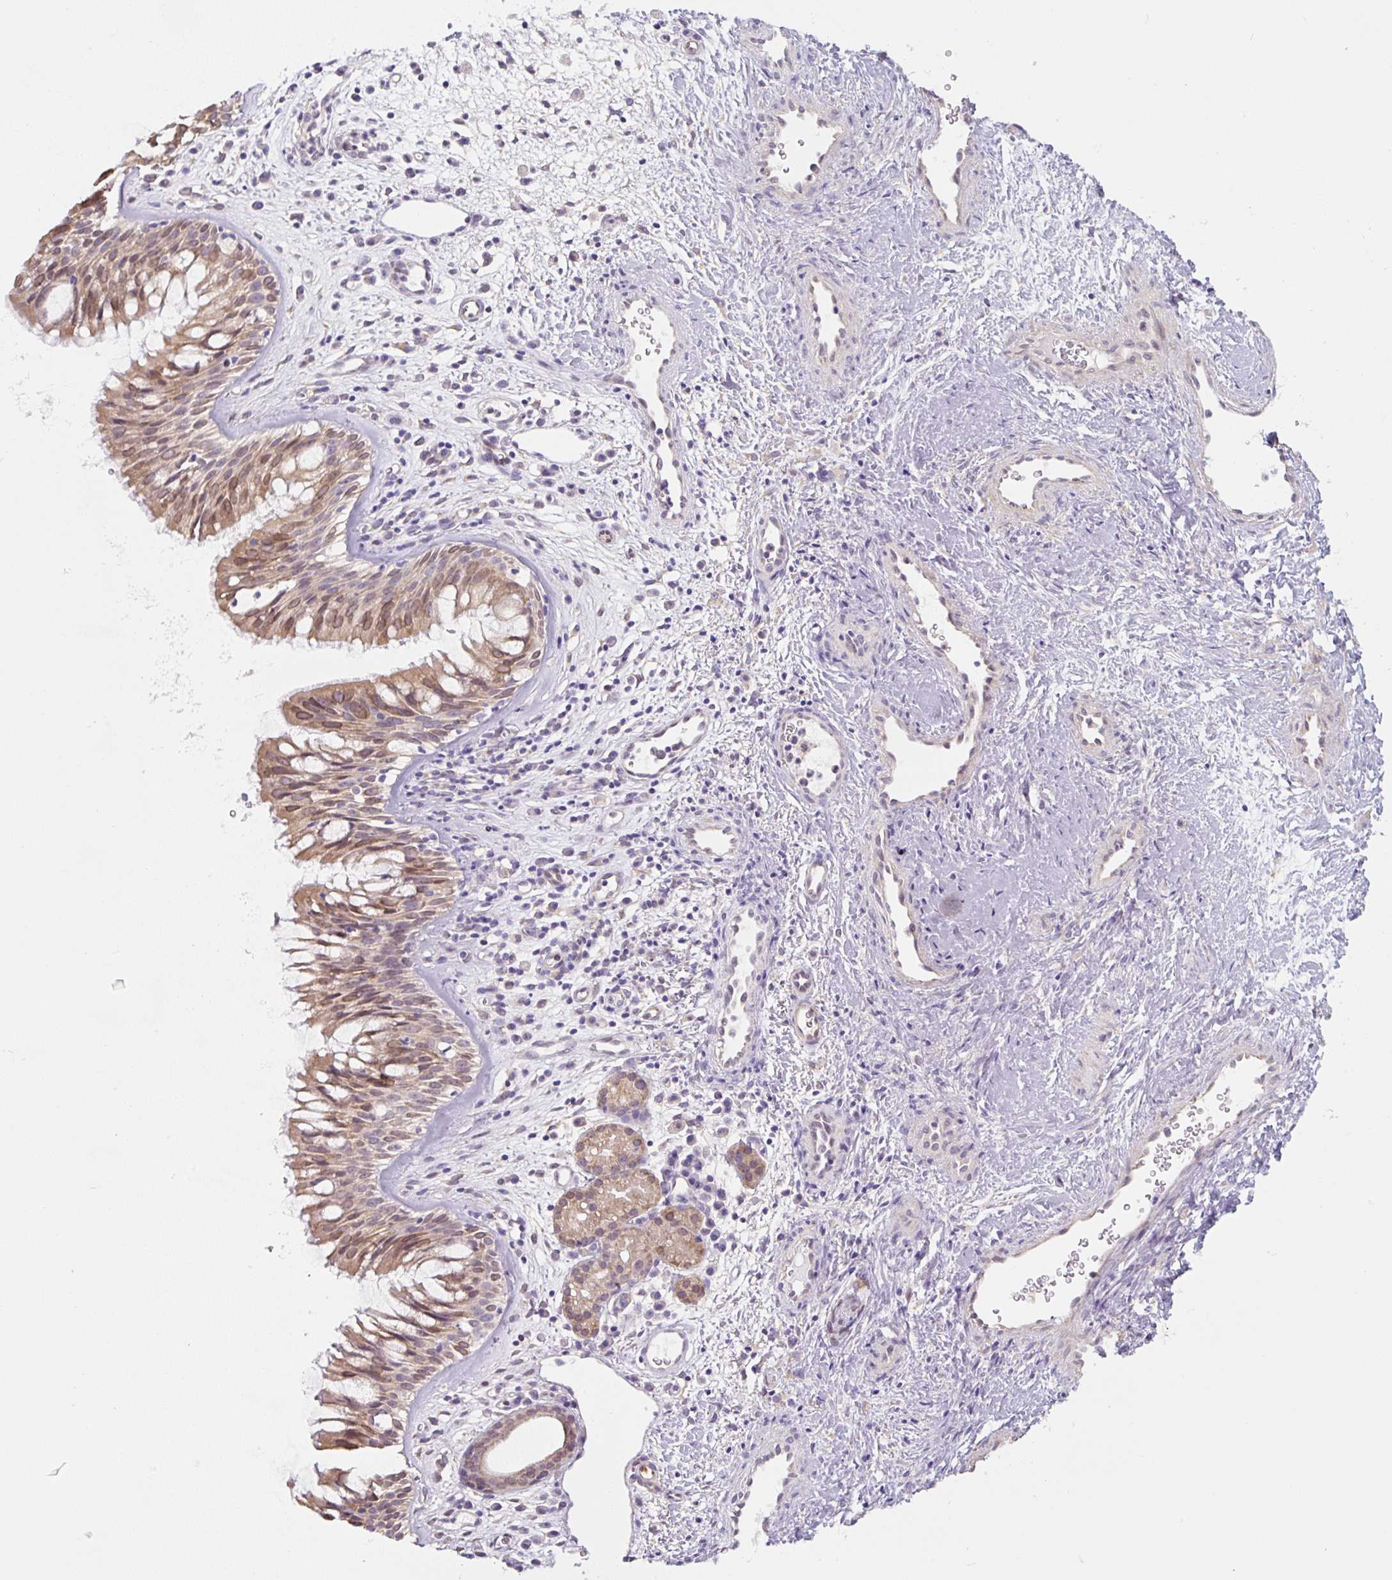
{"staining": {"intensity": "moderate", "quantity": "25%-75%", "location": "cytoplasmic/membranous,nuclear"}, "tissue": "nasopharynx", "cell_type": "Respiratory epithelial cells", "image_type": "normal", "snomed": [{"axis": "morphology", "description": "Normal tissue, NOS"}, {"axis": "topography", "description": "Nasopharynx"}], "caption": "Nasopharynx stained with immunohistochemistry (IHC) demonstrates moderate cytoplasmic/membranous,nuclear staining in about 25%-75% of respiratory epithelial cells. The protein is shown in brown color, while the nuclei are stained blue.", "gene": "ASRGL1", "patient": {"sex": "male", "age": 65}}